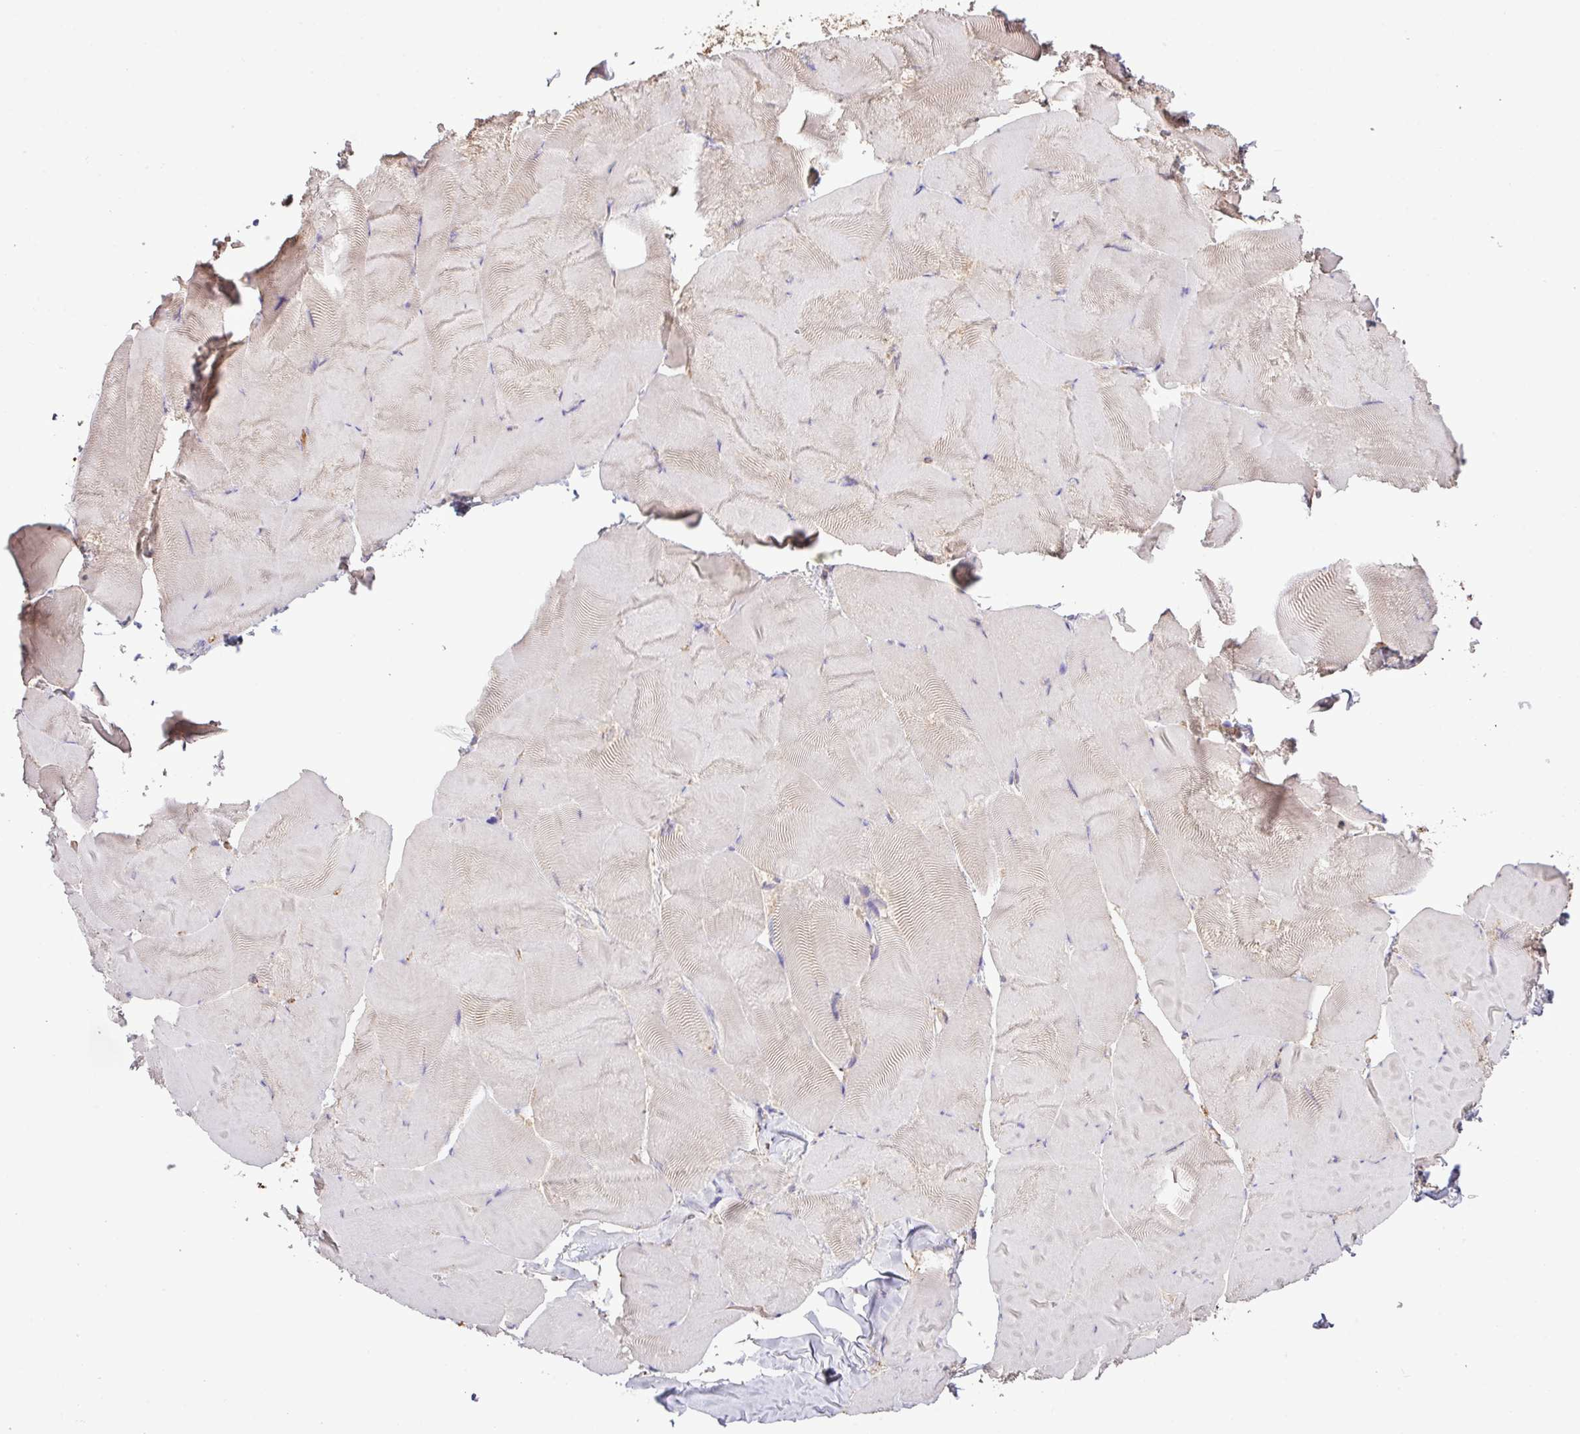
{"staining": {"intensity": "weak", "quantity": "<25%", "location": "cytoplasmic/membranous"}, "tissue": "skeletal muscle", "cell_type": "Myocytes", "image_type": "normal", "snomed": [{"axis": "morphology", "description": "Normal tissue, NOS"}, {"axis": "topography", "description": "Skeletal muscle"}], "caption": "Protein analysis of normal skeletal muscle reveals no significant staining in myocytes. (Immunohistochemistry, brightfield microscopy, high magnification).", "gene": "LRRC53", "patient": {"sex": "female", "age": 64}}